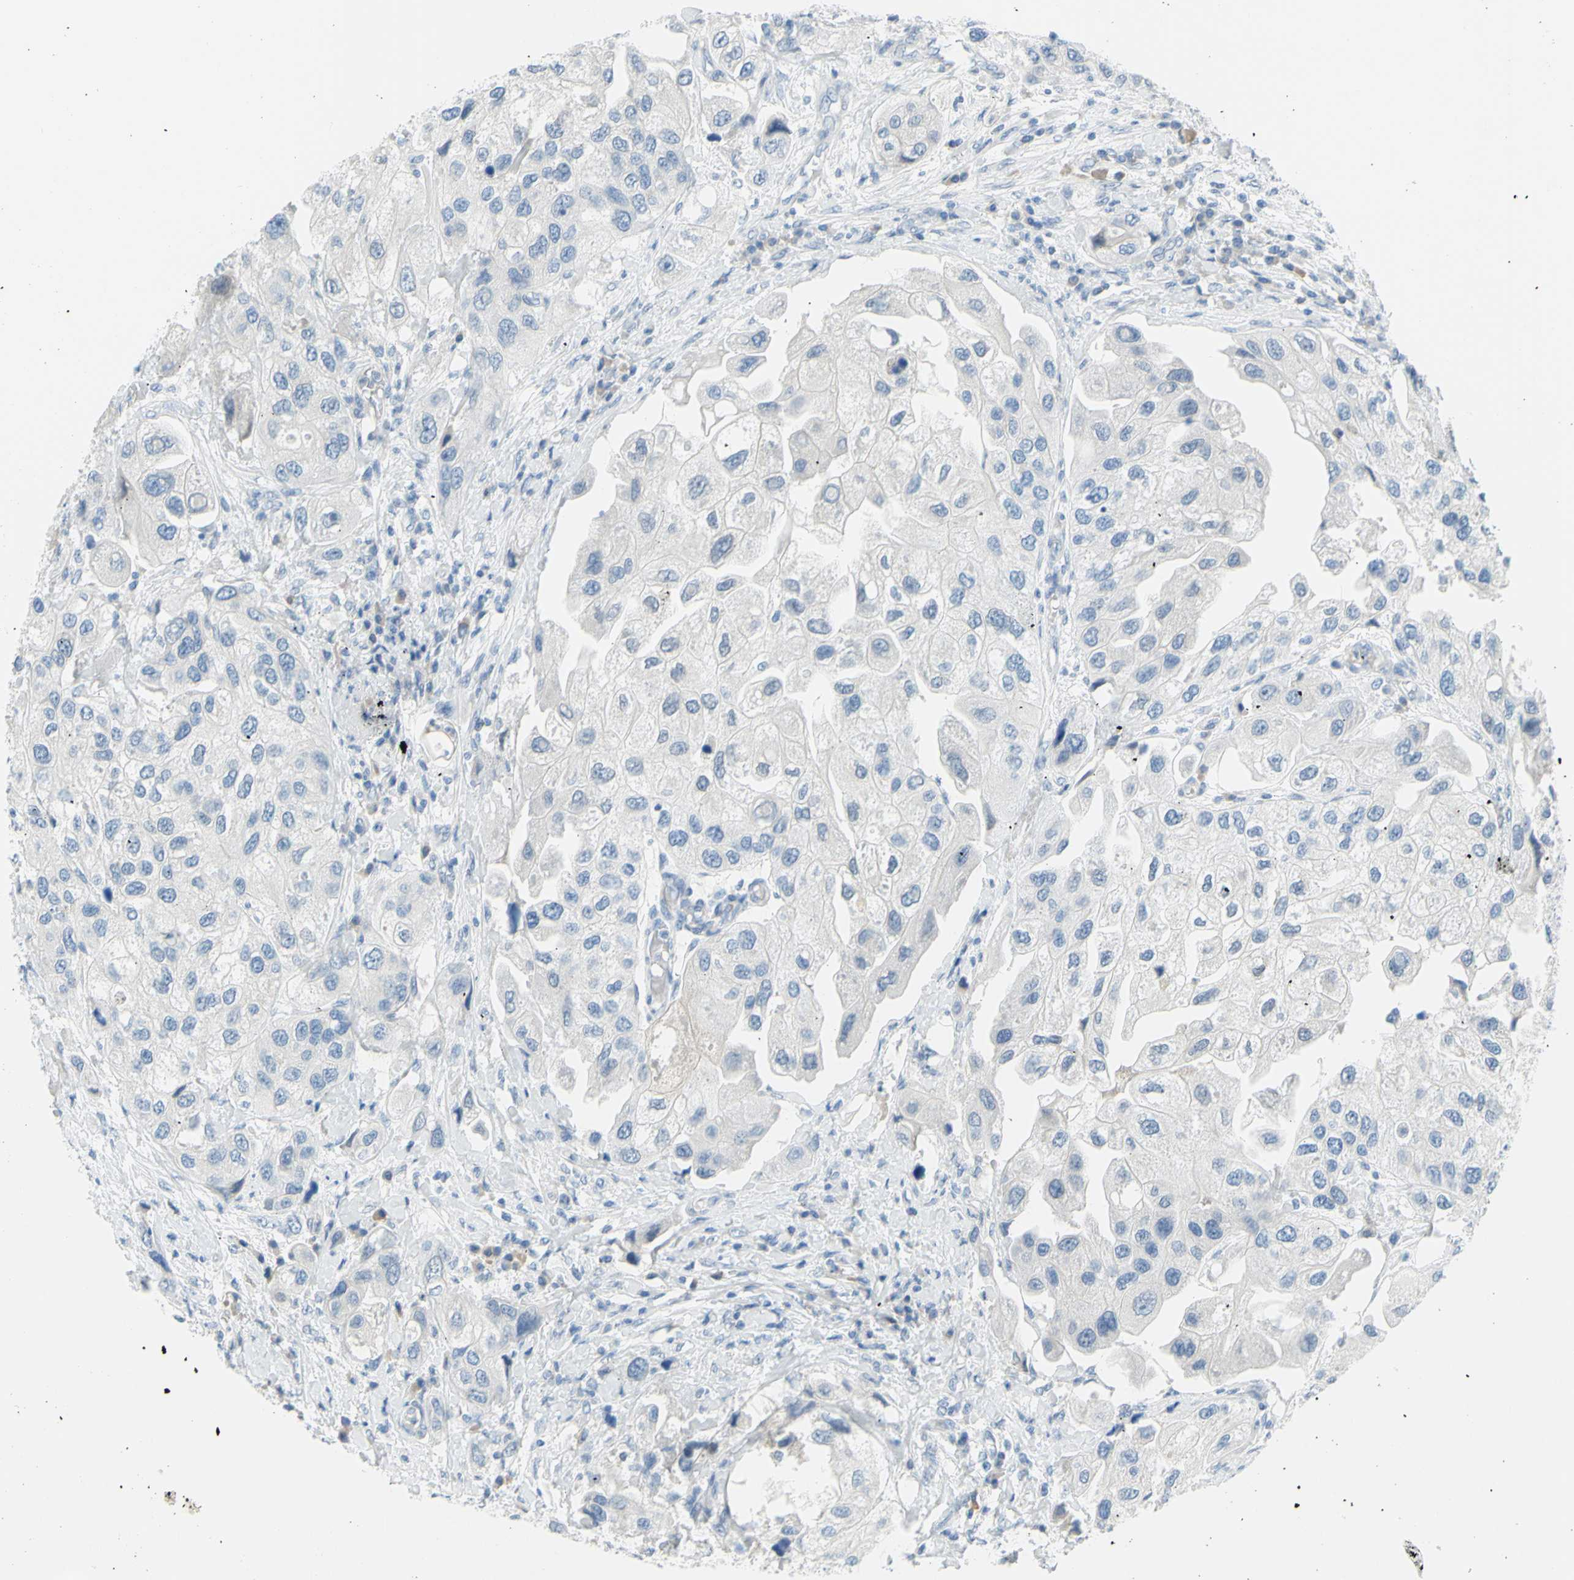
{"staining": {"intensity": "negative", "quantity": "none", "location": "none"}, "tissue": "urothelial cancer", "cell_type": "Tumor cells", "image_type": "cancer", "snomed": [{"axis": "morphology", "description": "Urothelial carcinoma, High grade"}, {"axis": "topography", "description": "Urinary bladder"}], "caption": "This is a histopathology image of immunohistochemistry staining of urothelial cancer, which shows no positivity in tumor cells.", "gene": "DCT", "patient": {"sex": "female", "age": 64}}